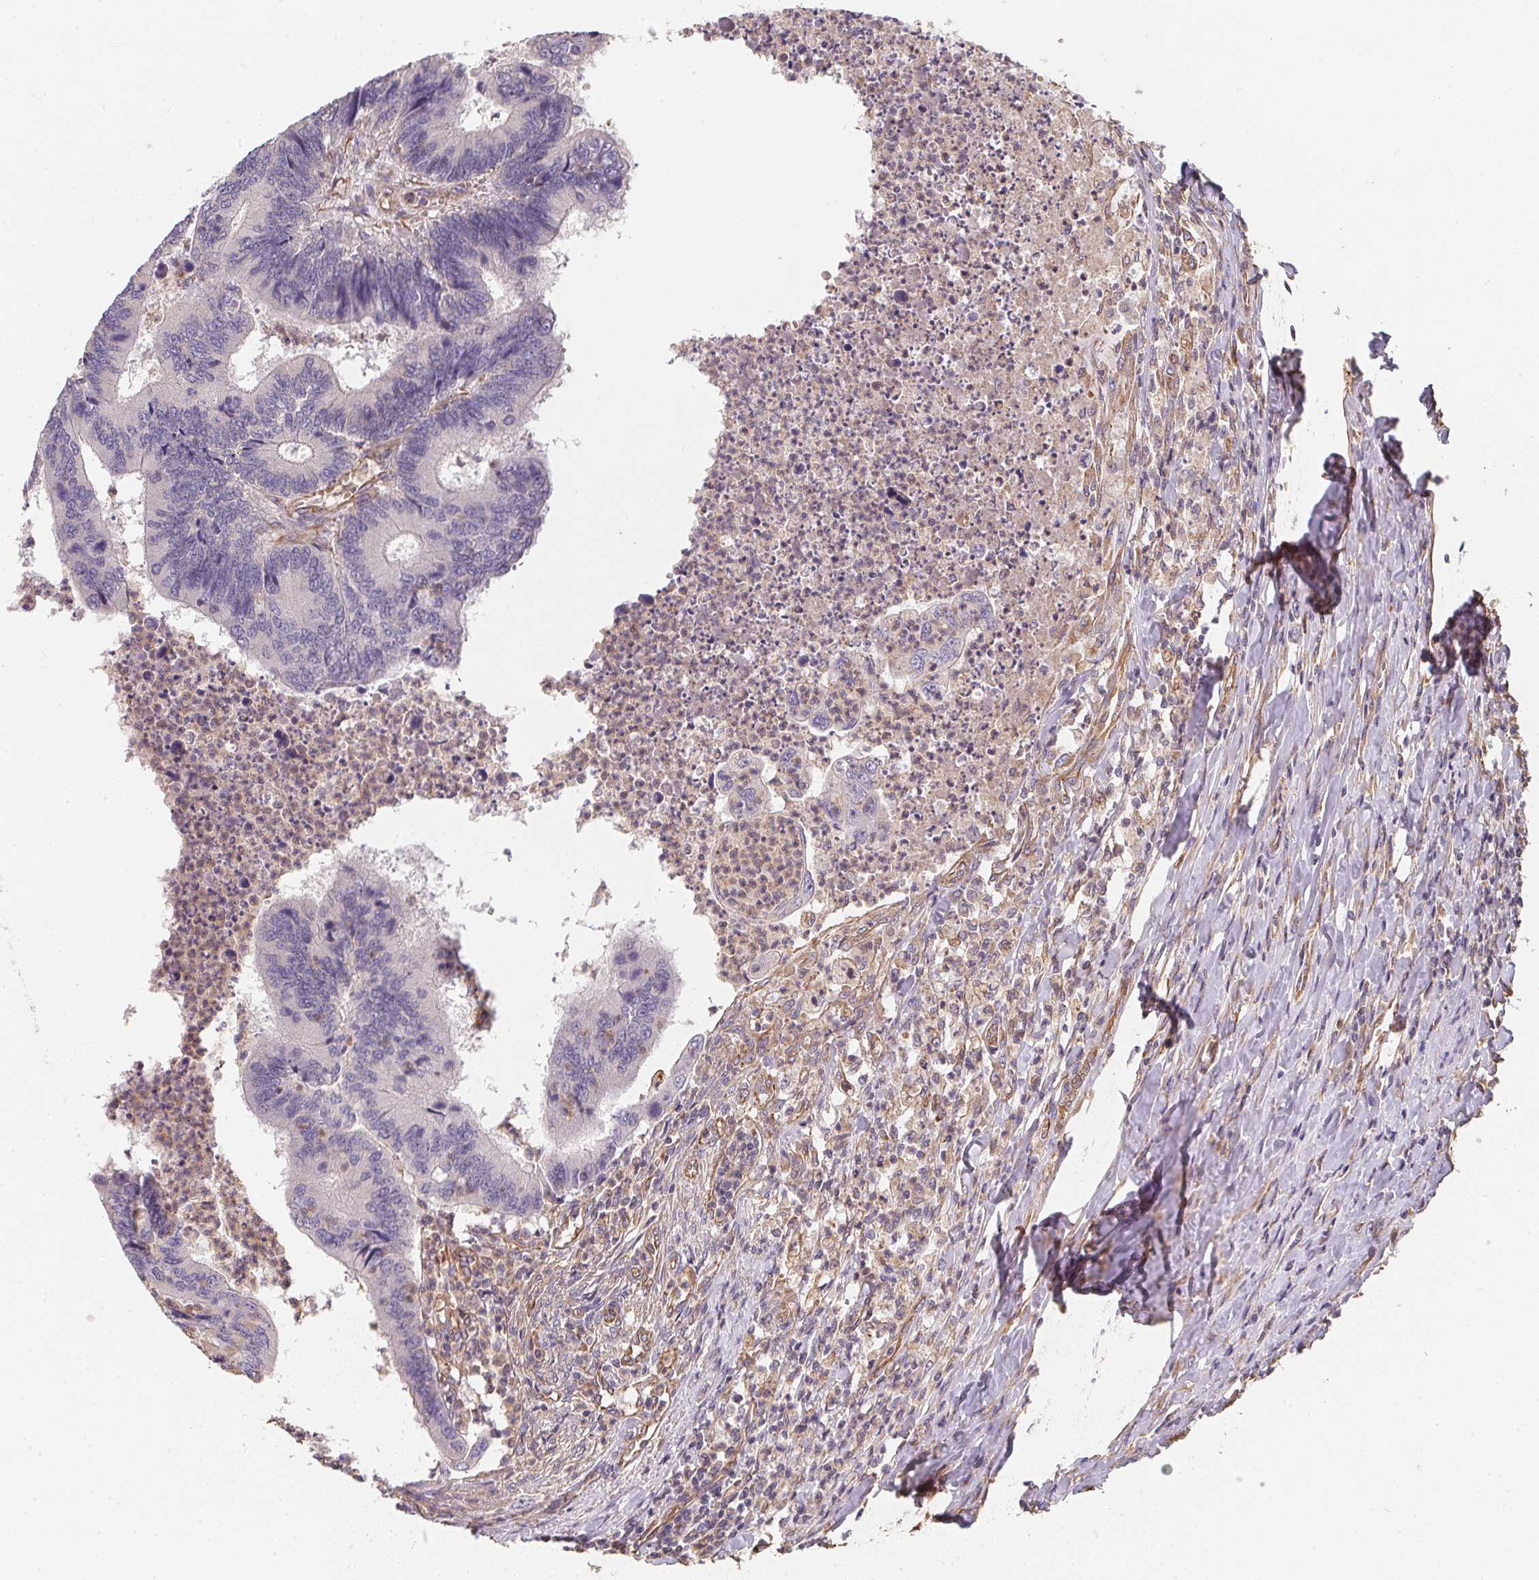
{"staining": {"intensity": "negative", "quantity": "none", "location": "none"}, "tissue": "colorectal cancer", "cell_type": "Tumor cells", "image_type": "cancer", "snomed": [{"axis": "morphology", "description": "Adenocarcinoma, NOS"}, {"axis": "topography", "description": "Colon"}], "caption": "Immunohistochemistry image of colorectal adenocarcinoma stained for a protein (brown), which displays no staining in tumor cells.", "gene": "TBKBP1", "patient": {"sex": "female", "age": 67}}